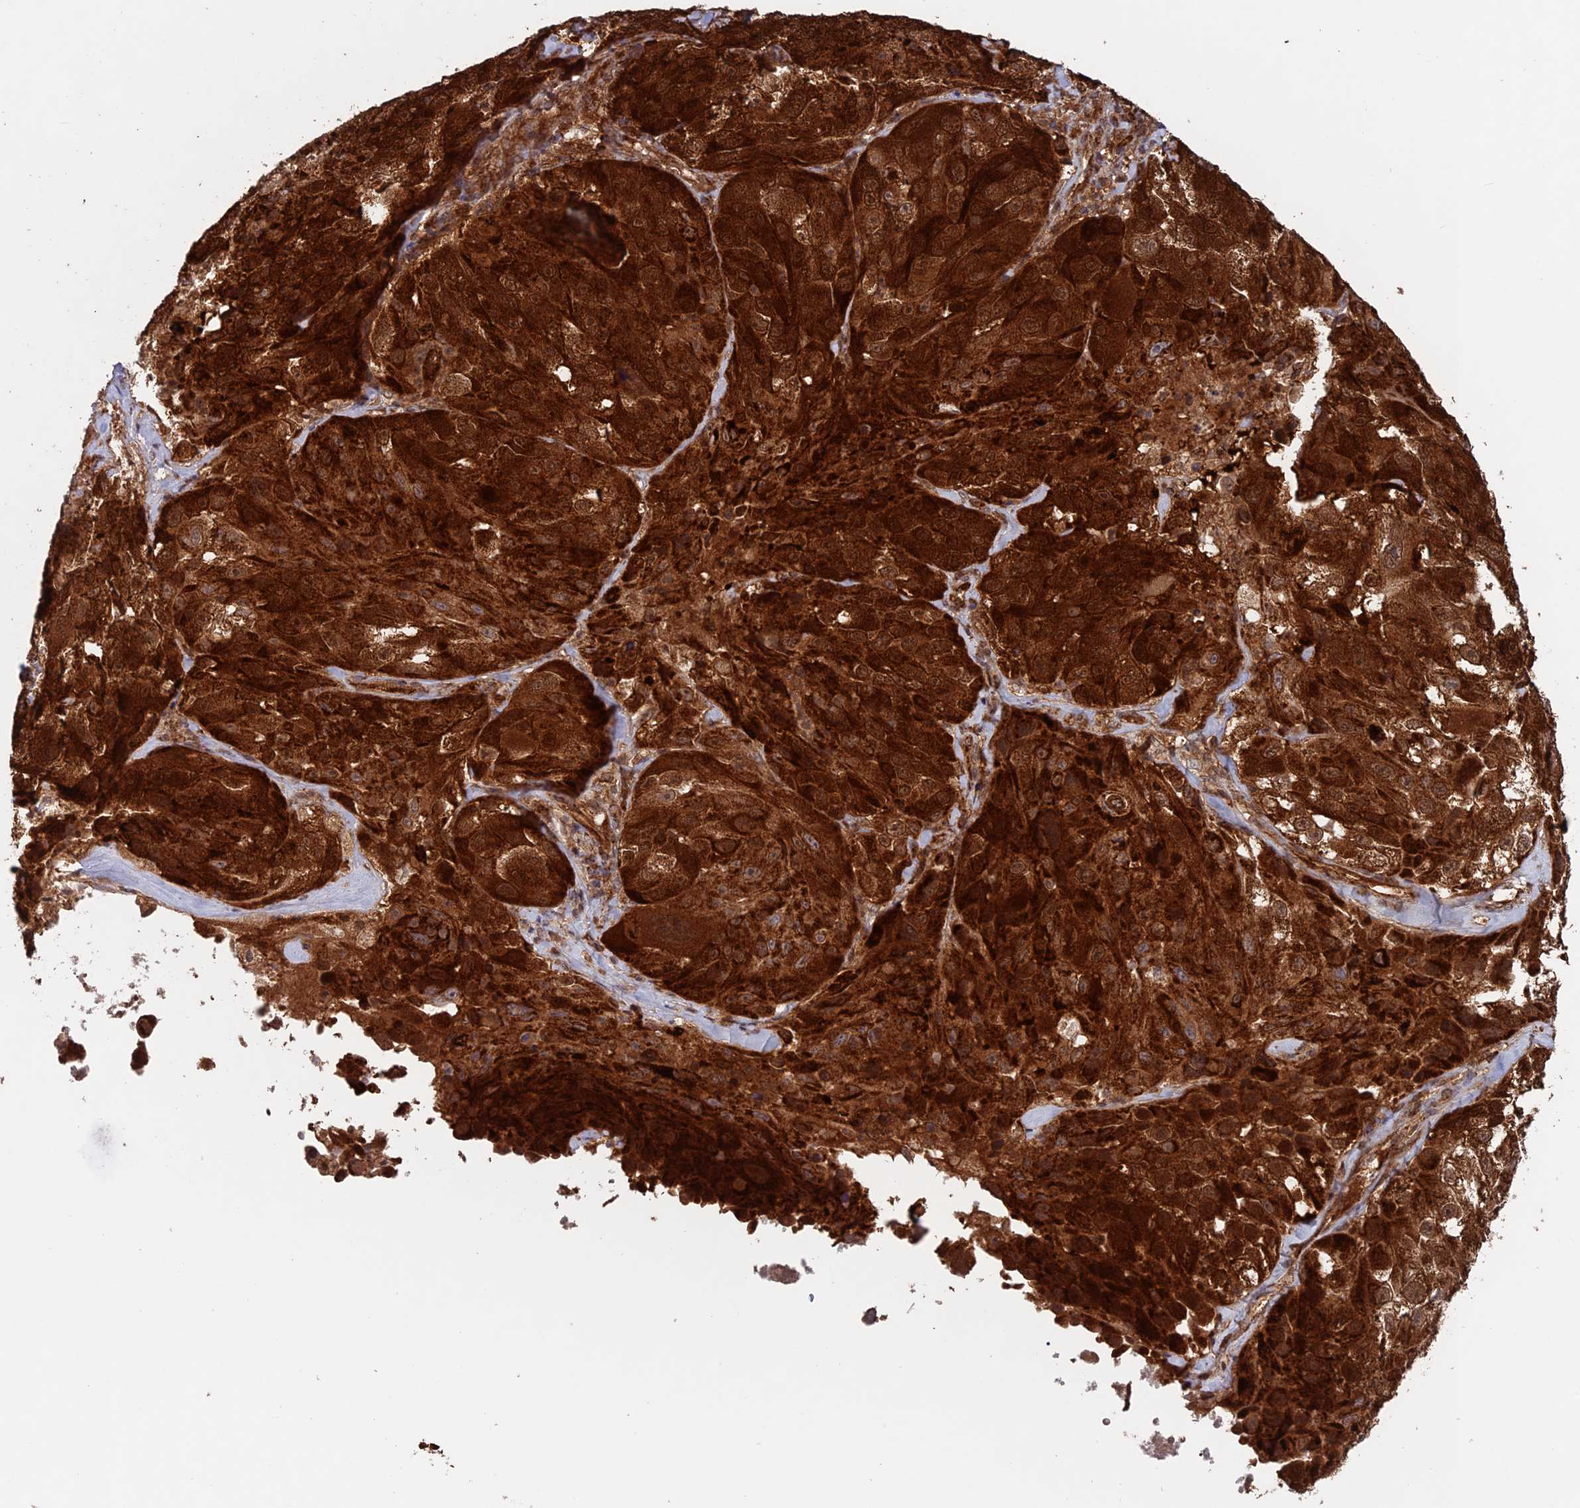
{"staining": {"intensity": "strong", "quantity": ">75%", "location": "cytoplasmic/membranous"}, "tissue": "melanoma", "cell_type": "Tumor cells", "image_type": "cancer", "snomed": [{"axis": "morphology", "description": "Malignant melanoma, Metastatic site"}, {"axis": "topography", "description": "Lymph node"}], "caption": "Strong cytoplasmic/membranous expression is seen in about >75% of tumor cells in malignant melanoma (metastatic site).", "gene": "DTYMK", "patient": {"sex": "male", "age": 62}}